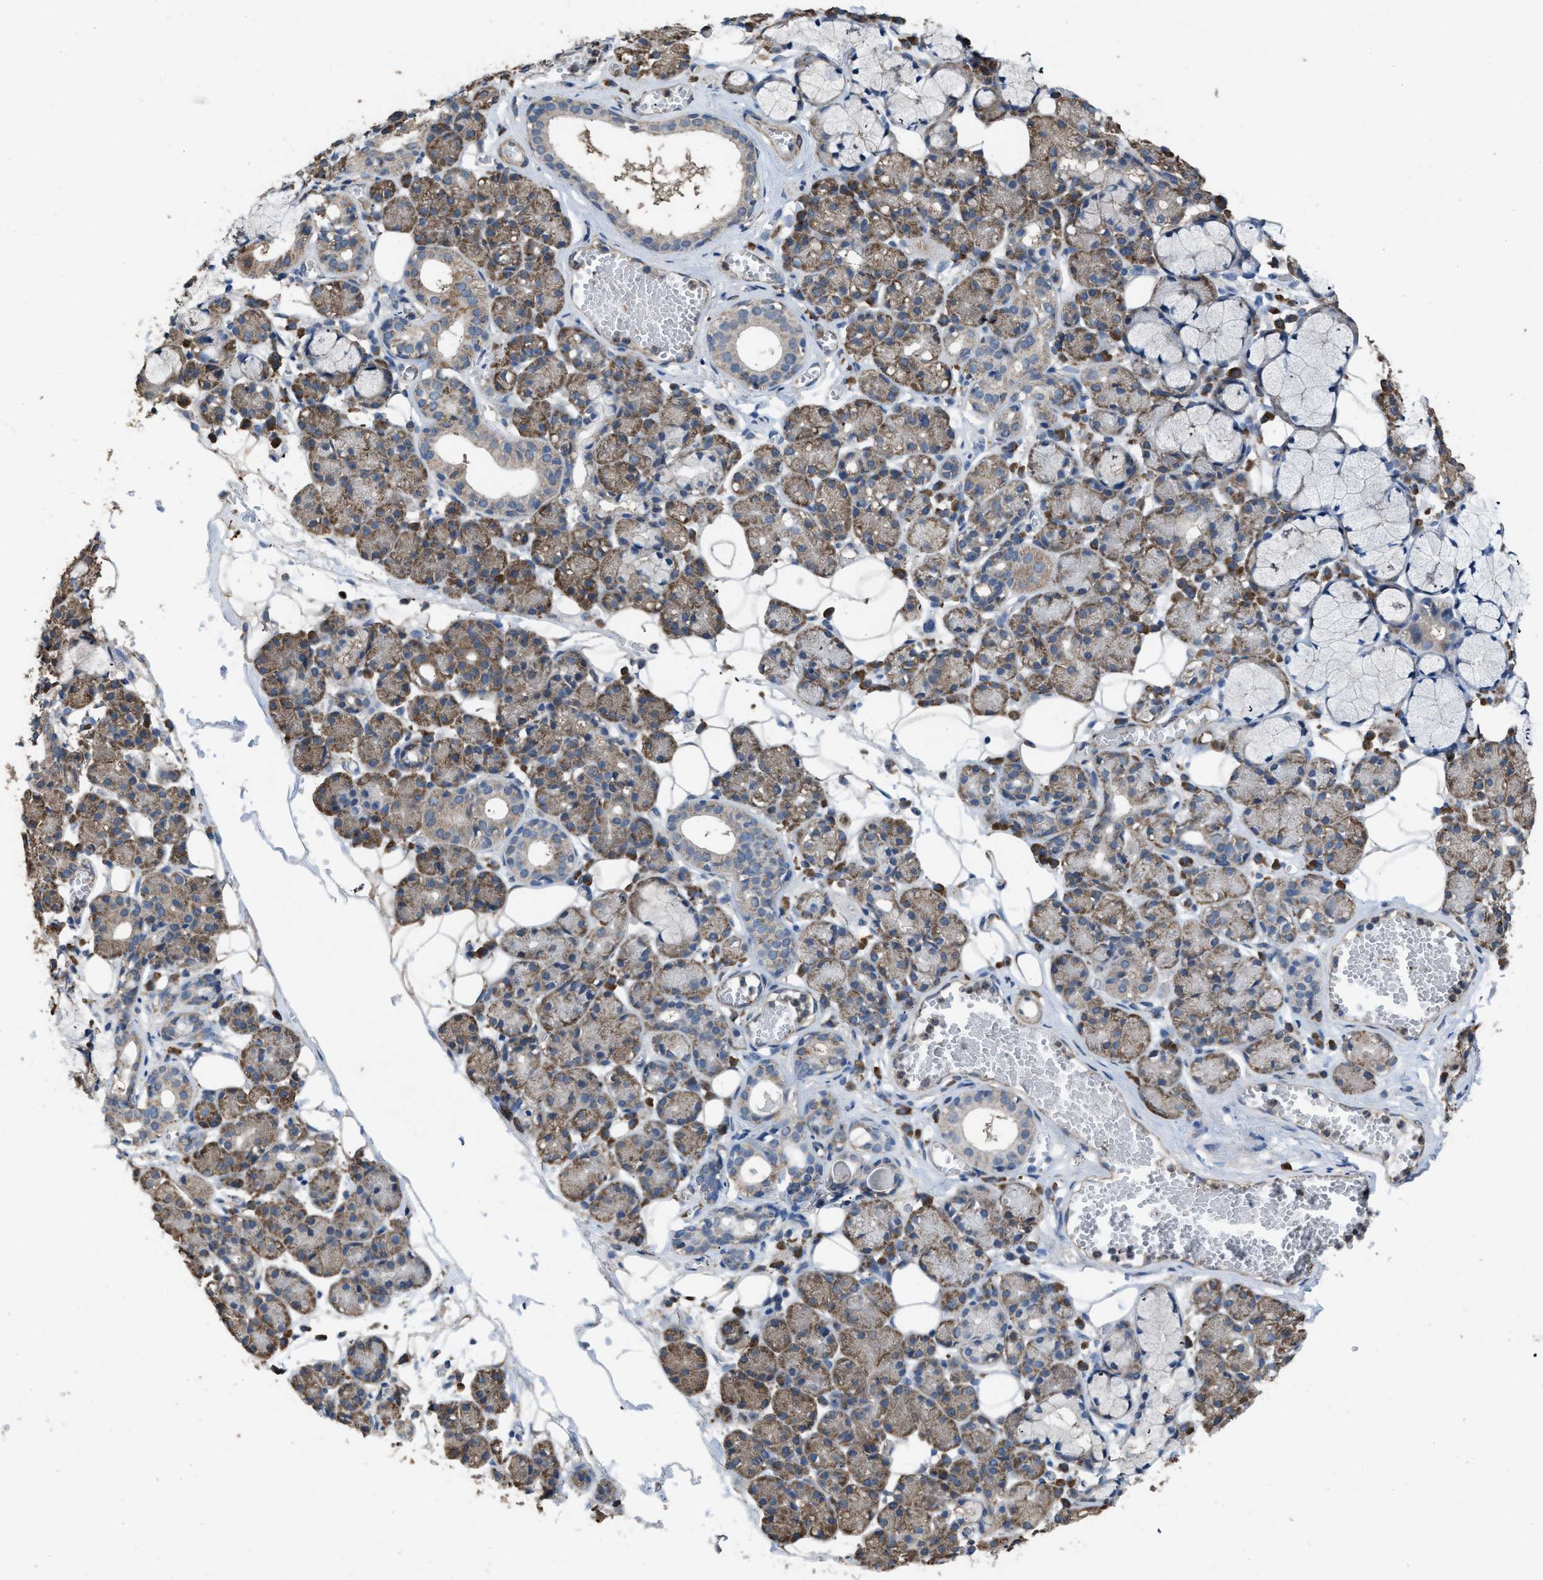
{"staining": {"intensity": "moderate", "quantity": "25%-75%", "location": "cytoplasmic/membranous"}, "tissue": "salivary gland", "cell_type": "Glandular cells", "image_type": "normal", "snomed": [{"axis": "morphology", "description": "Normal tissue, NOS"}, {"axis": "topography", "description": "Salivary gland"}], "caption": "A brown stain labels moderate cytoplasmic/membranous staining of a protein in glandular cells of unremarkable salivary gland.", "gene": "ARL6", "patient": {"sex": "male", "age": 63}}